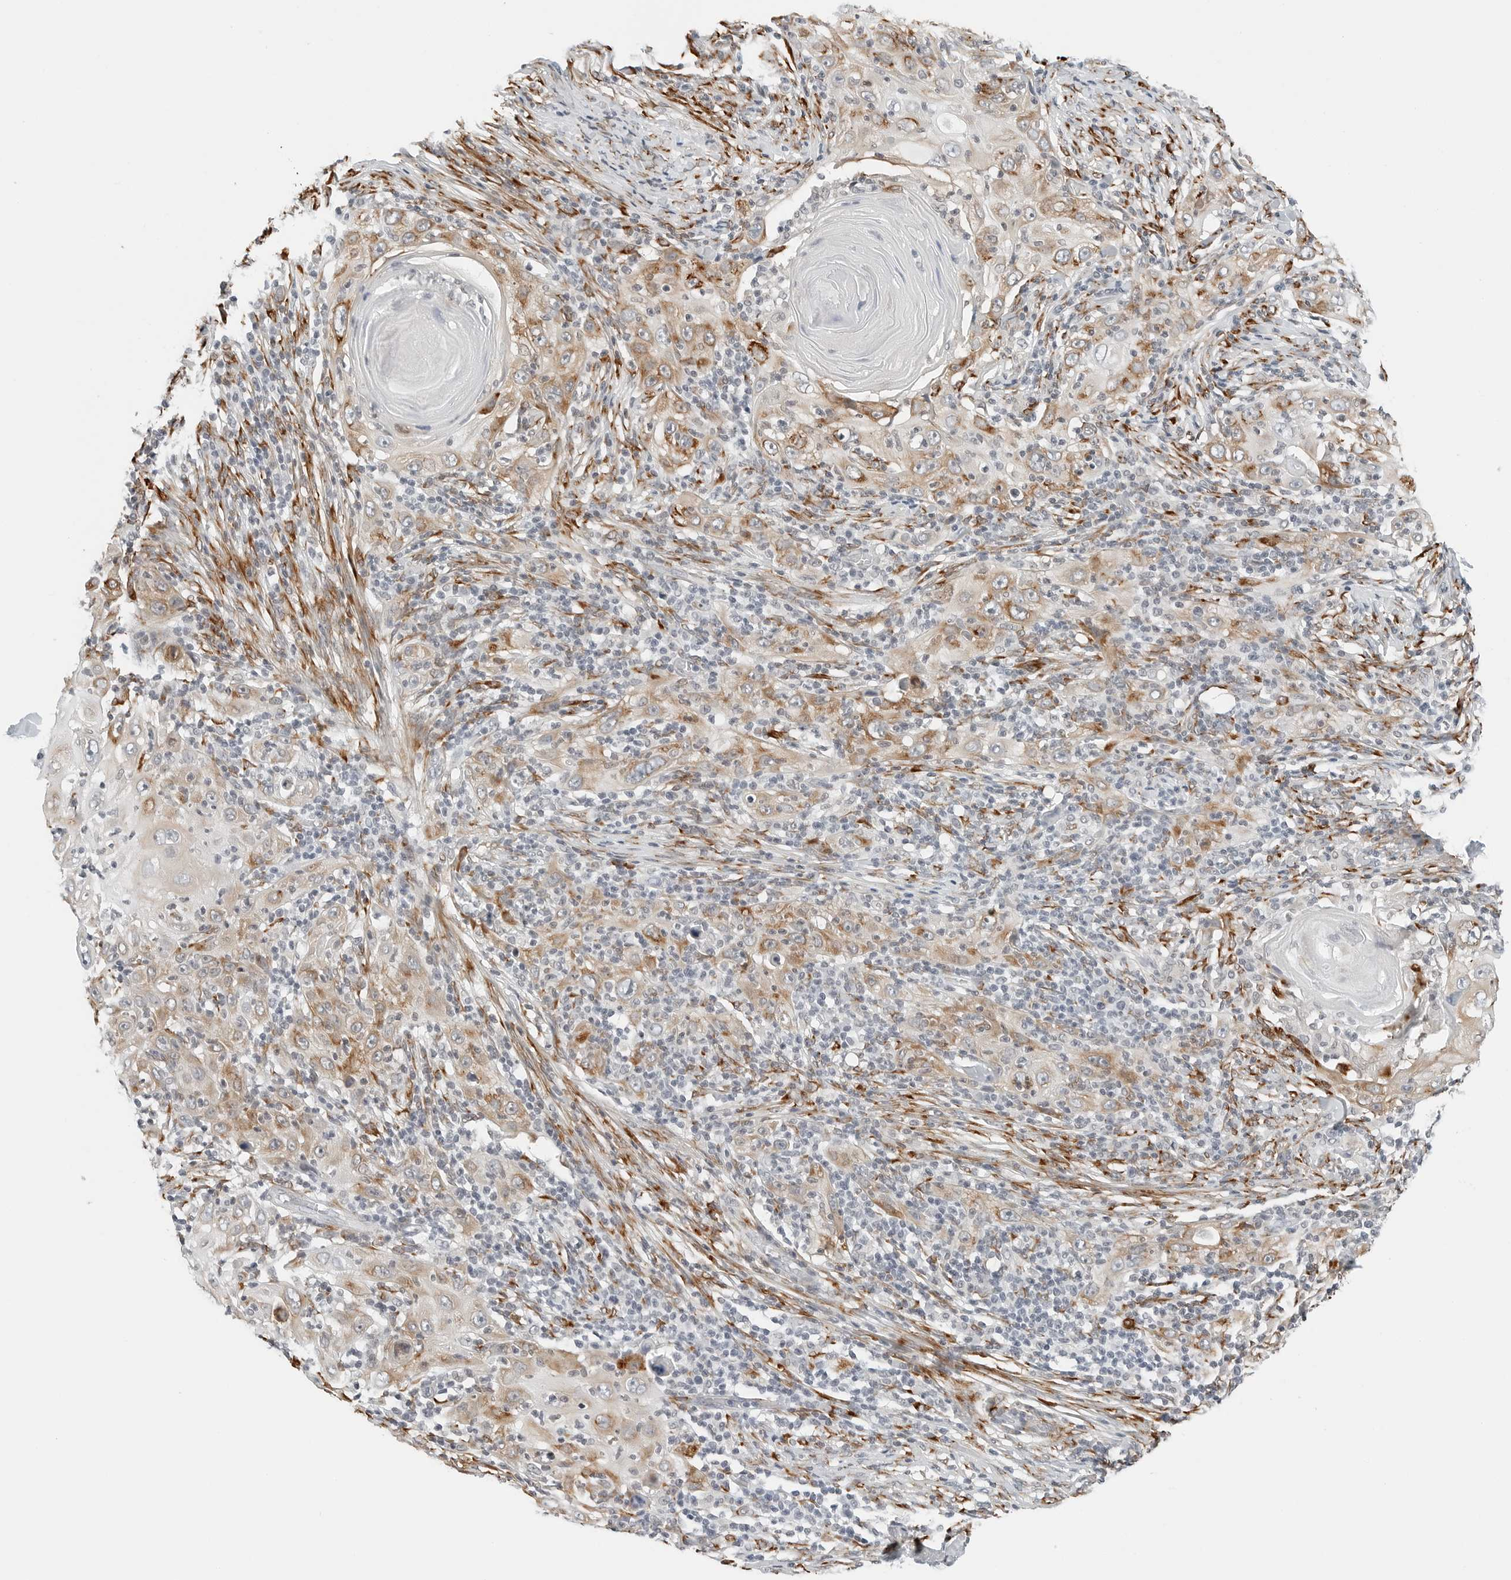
{"staining": {"intensity": "moderate", "quantity": ">75%", "location": "cytoplasmic/membranous"}, "tissue": "skin cancer", "cell_type": "Tumor cells", "image_type": "cancer", "snomed": [{"axis": "morphology", "description": "Squamous cell carcinoma, NOS"}, {"axis": "topography", "description": "Skin"}], "caption": "A brown stain shows moderate cytoplasmic/membranous expression of a protein in squamous cell carcinoma (skin) tumor cells.", "gene": "P4HA2", "patient": {"sex": "female", "age": 88}}